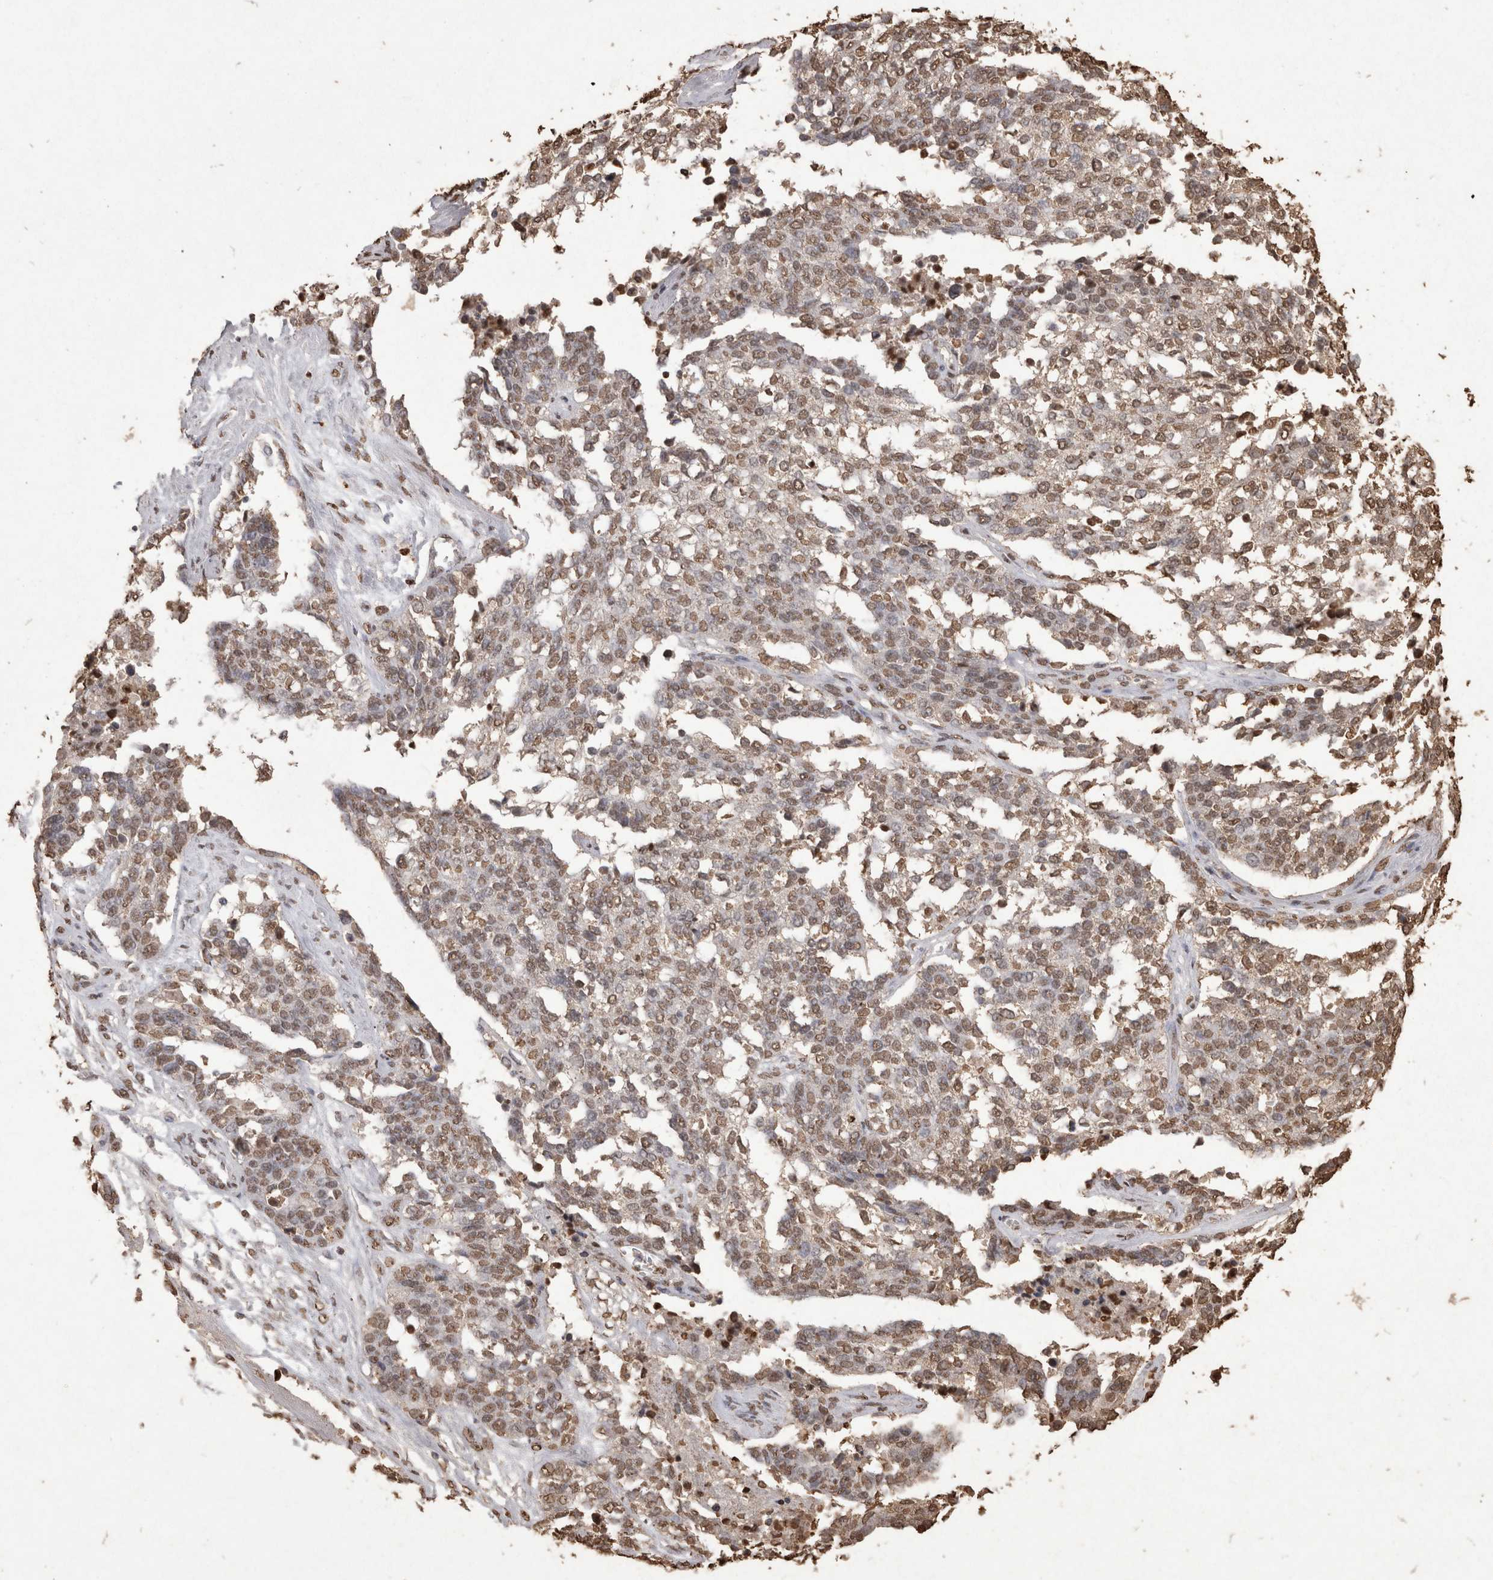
{"staining": {"intensity": "moderate", "quantity": ">75%", "location": "nuclear"}, "tissue": "ovarian cancer", "cell_type": "Tumor cells", "image_type": "cancer", "snomed": [{"axis": "morphology", "description": "Cystadenocarcinoma, serous, NOS"}, {"axis": "topography", "description": "Ovary"}], "caption": "Immunohistochemistry photomicrograph of neoplastic tissue: ovarian cancer stained using immunohistochemistry (IHC) shows medium levels of moderate protein expression localized specifically in the nuclear of tumor cells, appearing as a nuclear brown color.", "gene": "POU5F1", "patient": {"sex": "female", "age": 44}}